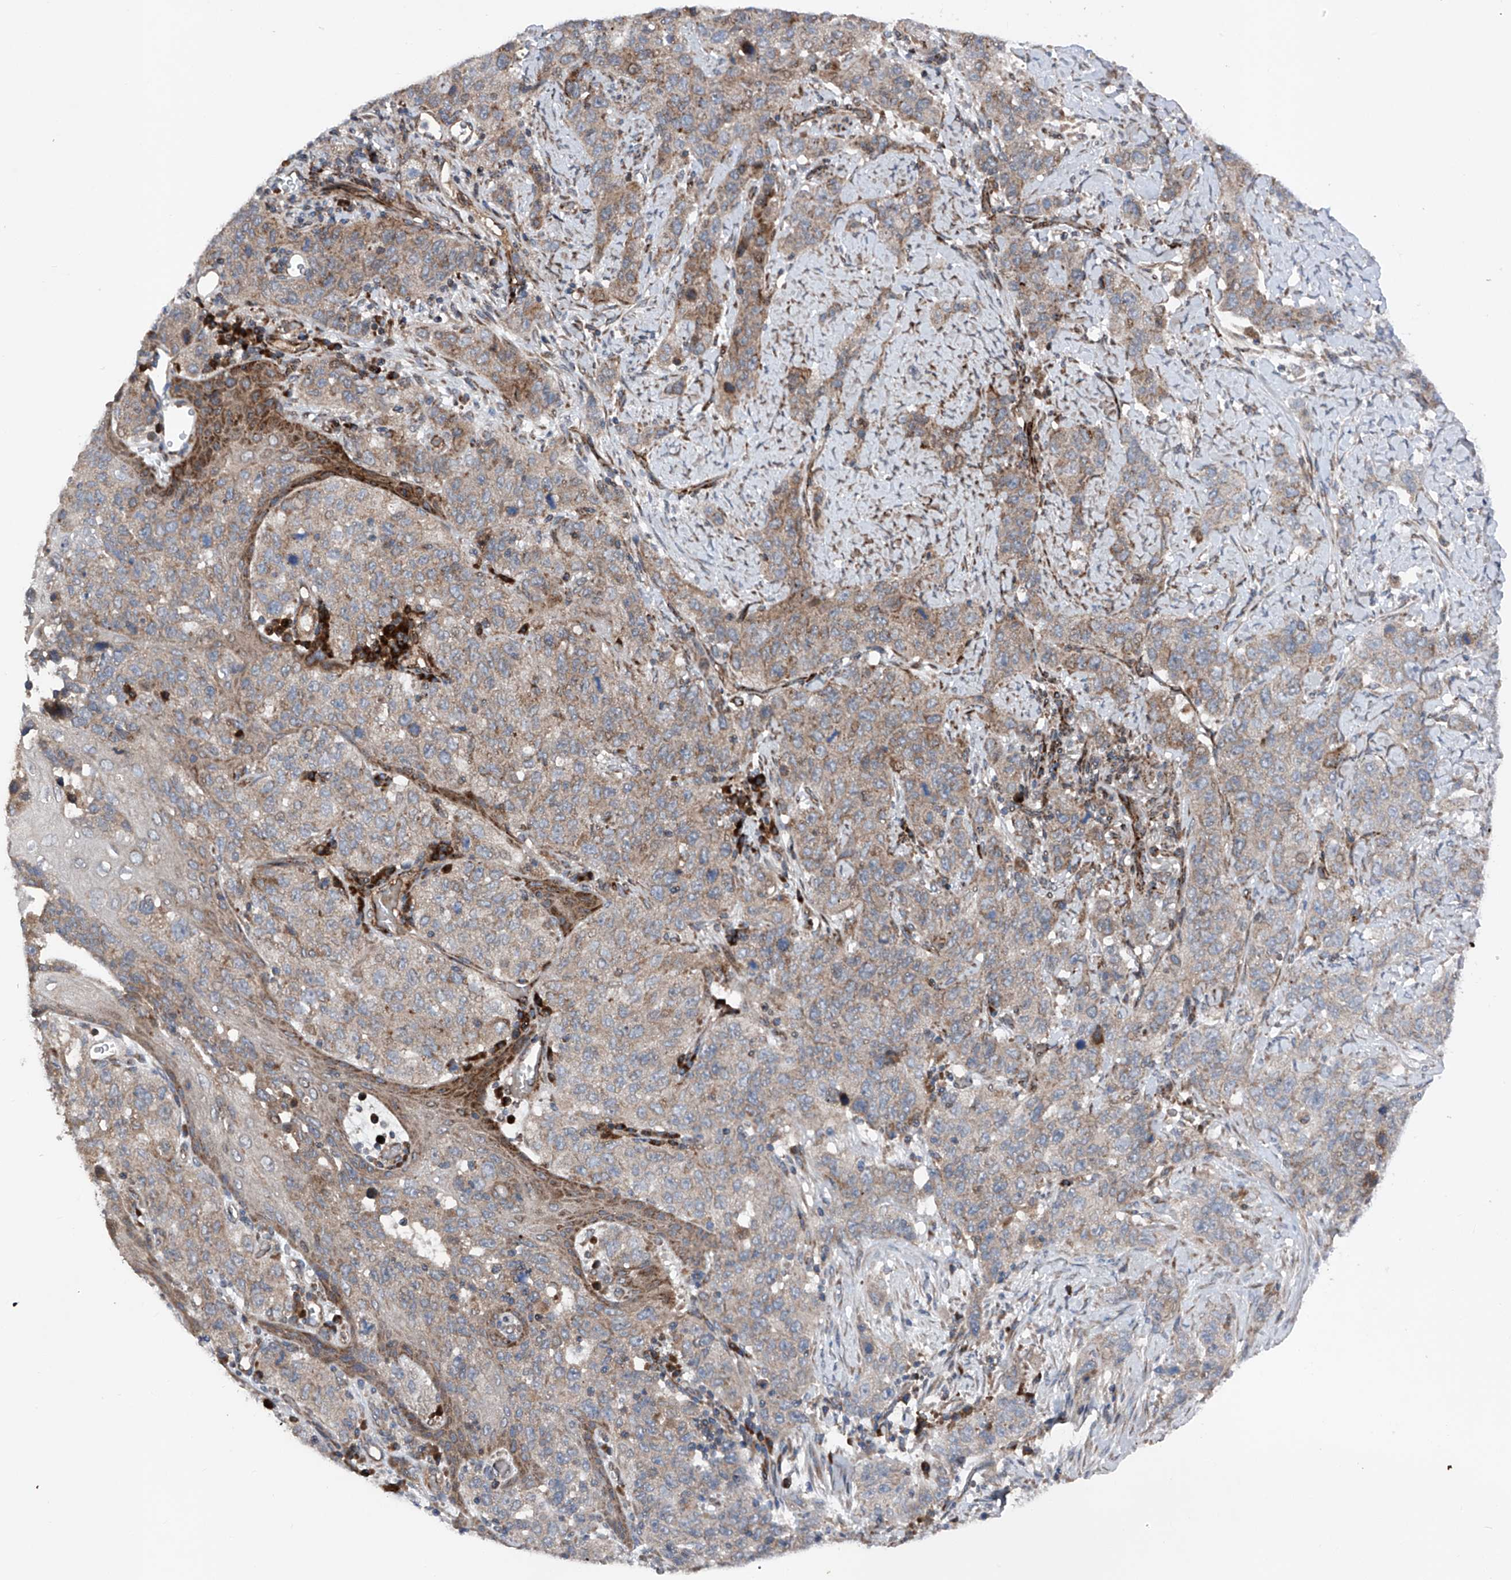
{"staining": {"intensity": "moderate", "quantity": "25%-75%", "location": "cytoplasmic/membranous"}, "tissue": "stomach cancer", "cell_type": "Tumor cells", "image_type": "cancer", "snomed": [{"axis": "morphology", "description": "Adenocarcinoma, NOS"}, {"axis": "topography", "description": "Stomach"}], "caption": "Immunohistochemical staining of stomach adenocarcinoma exhibits medium levels of moderate cytoplasmic/membranous expression in about 25%-75% of tumor cells. The staining was performed using DAB (3,3'-diaminobenzidine), with brown indicating positive protein expression. Nuclei are stained blue with hematoxylin.", "gene": "DAD1", "patient": {"sex": "male", "age": 48}}